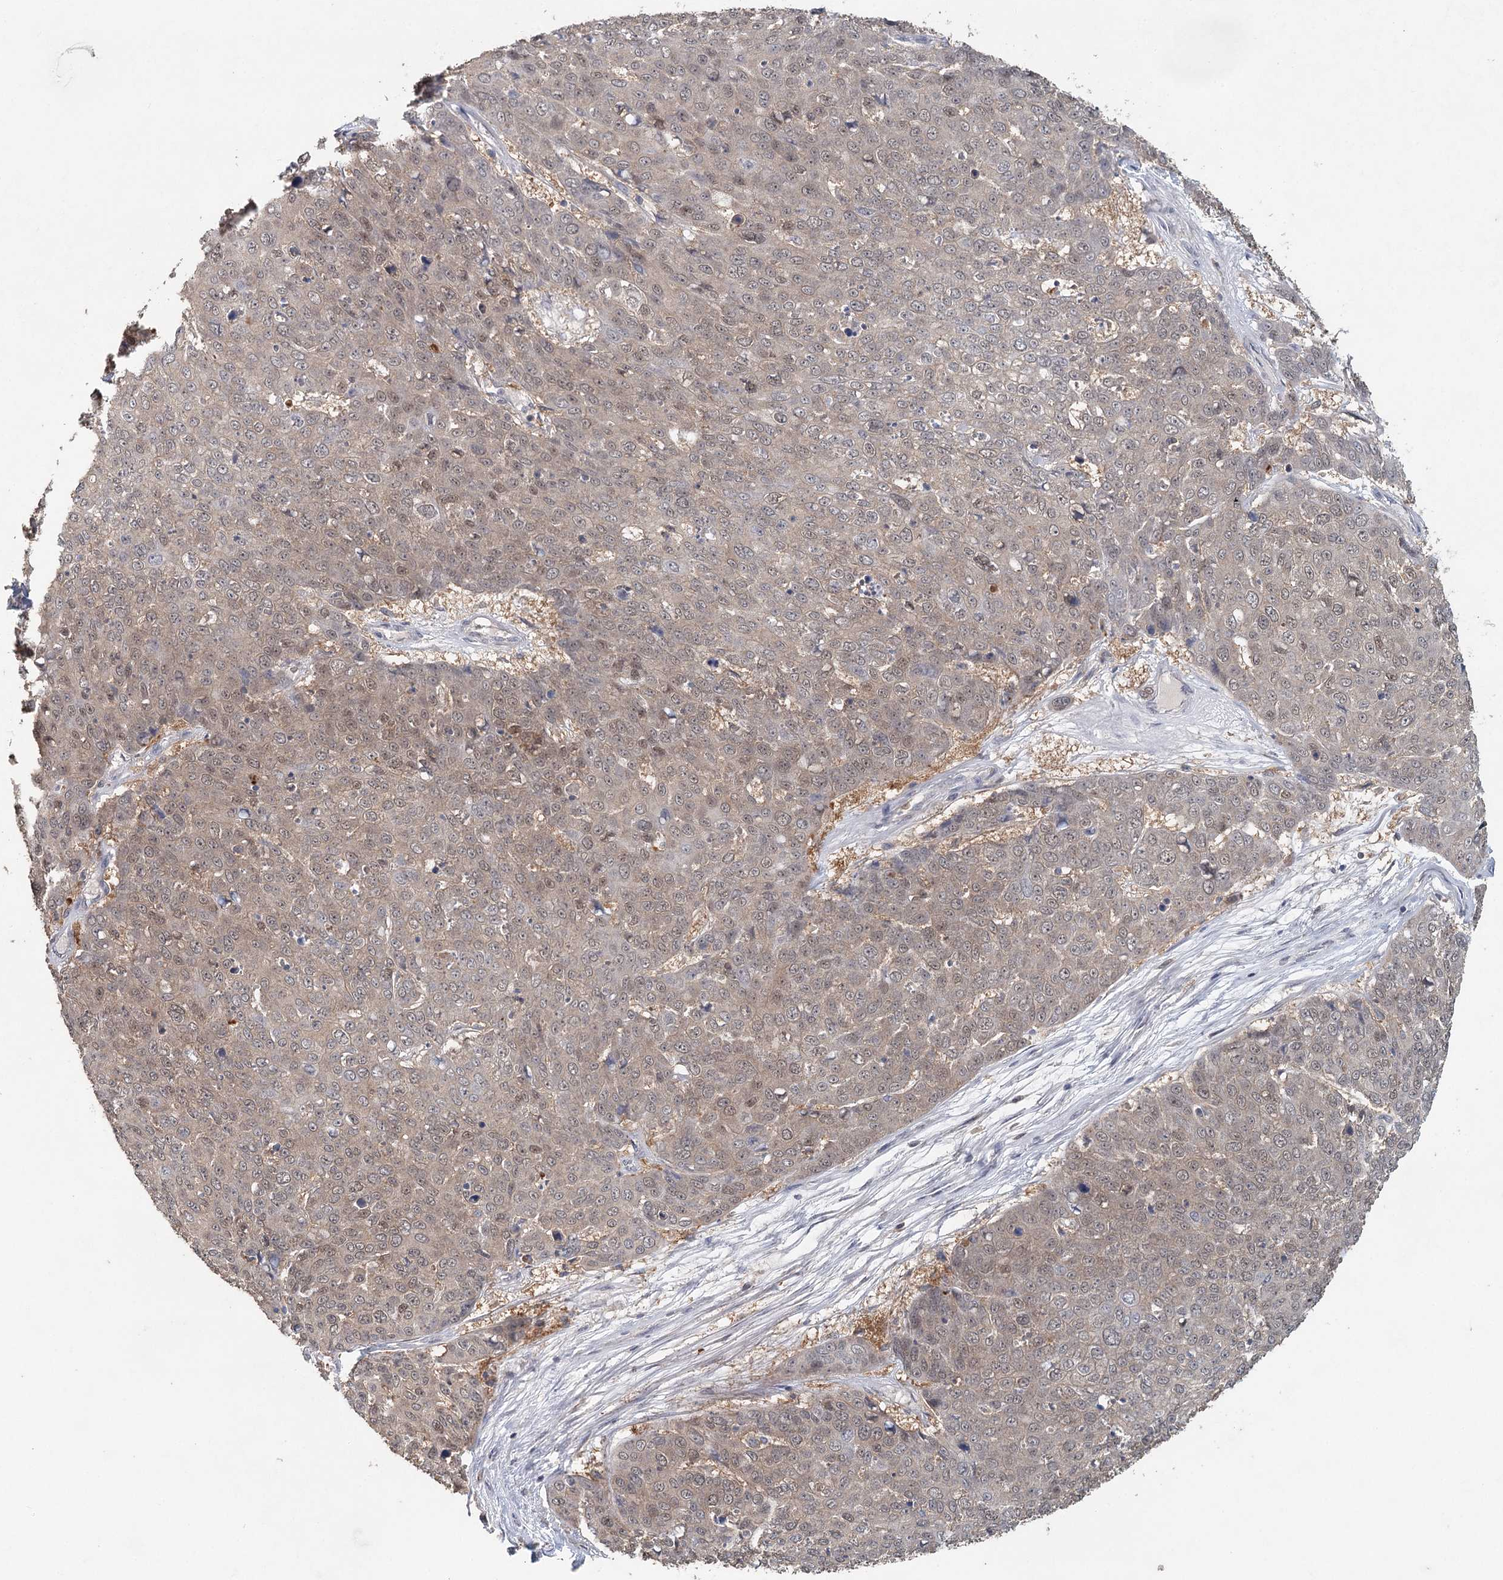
{"staining": {"intensity": "weak", "quantity": "25%-75%", "location": "nuclear"}, "tissue": "skin cancer", "cell_type": "Tumor cells", "image_type": "cancer", "snomed": [{"axis": "morphology", "description": "Squamous cell carcinoma, NOS"}, {"axis": "topography", "description": "Skin"}], "caption": "A photomicrograph showing weak nuclear expression in approximately 25%-75% of tumor cells in skin squamous cell carcinoma, as visualized by brown immunohistochemical staining.", "gene": "ADK", "patient": {"sex": "male", "age": 71}}